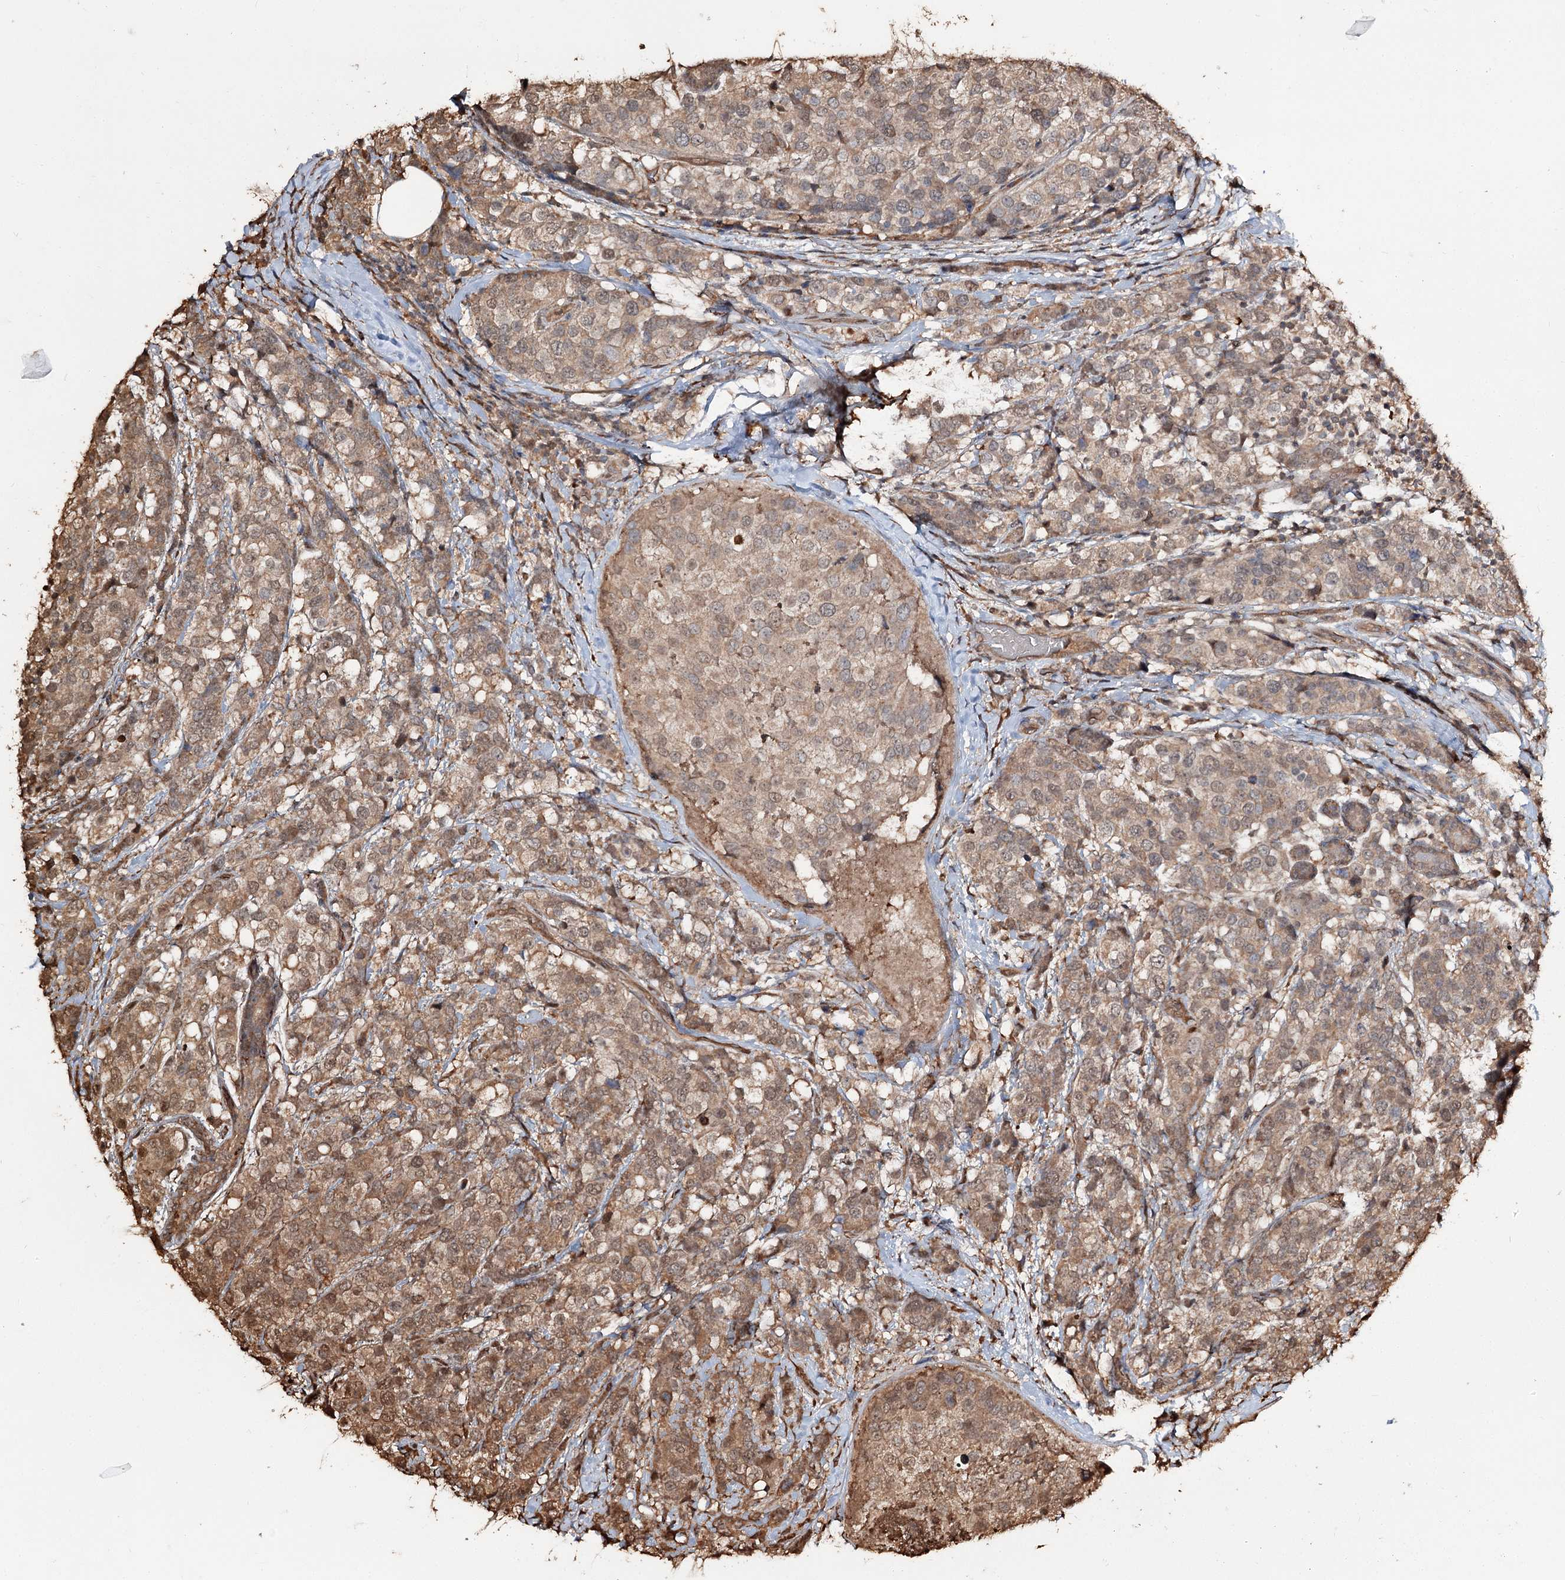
{"staining": {"intensity": "moderate", "quantity": ">75%", "location": "cytoplasmic/membranous"}, "tissue": "breast cancer", "cell_type": "Tumor cells", "image_type": "cancer", "snomed": [{"axis": "morphology", "description": "Lobular carcinoma"}, {"axis": "topography", "description": "Breast"}], "caption": "The immunohistochemical stain labels moderate cytoplasmic/membranous expression in tumor cells of breast cancer (lobular carcinoma) tissue.", "gene": "PLCH1", "patient": {"sex": "female", "age": 59}}